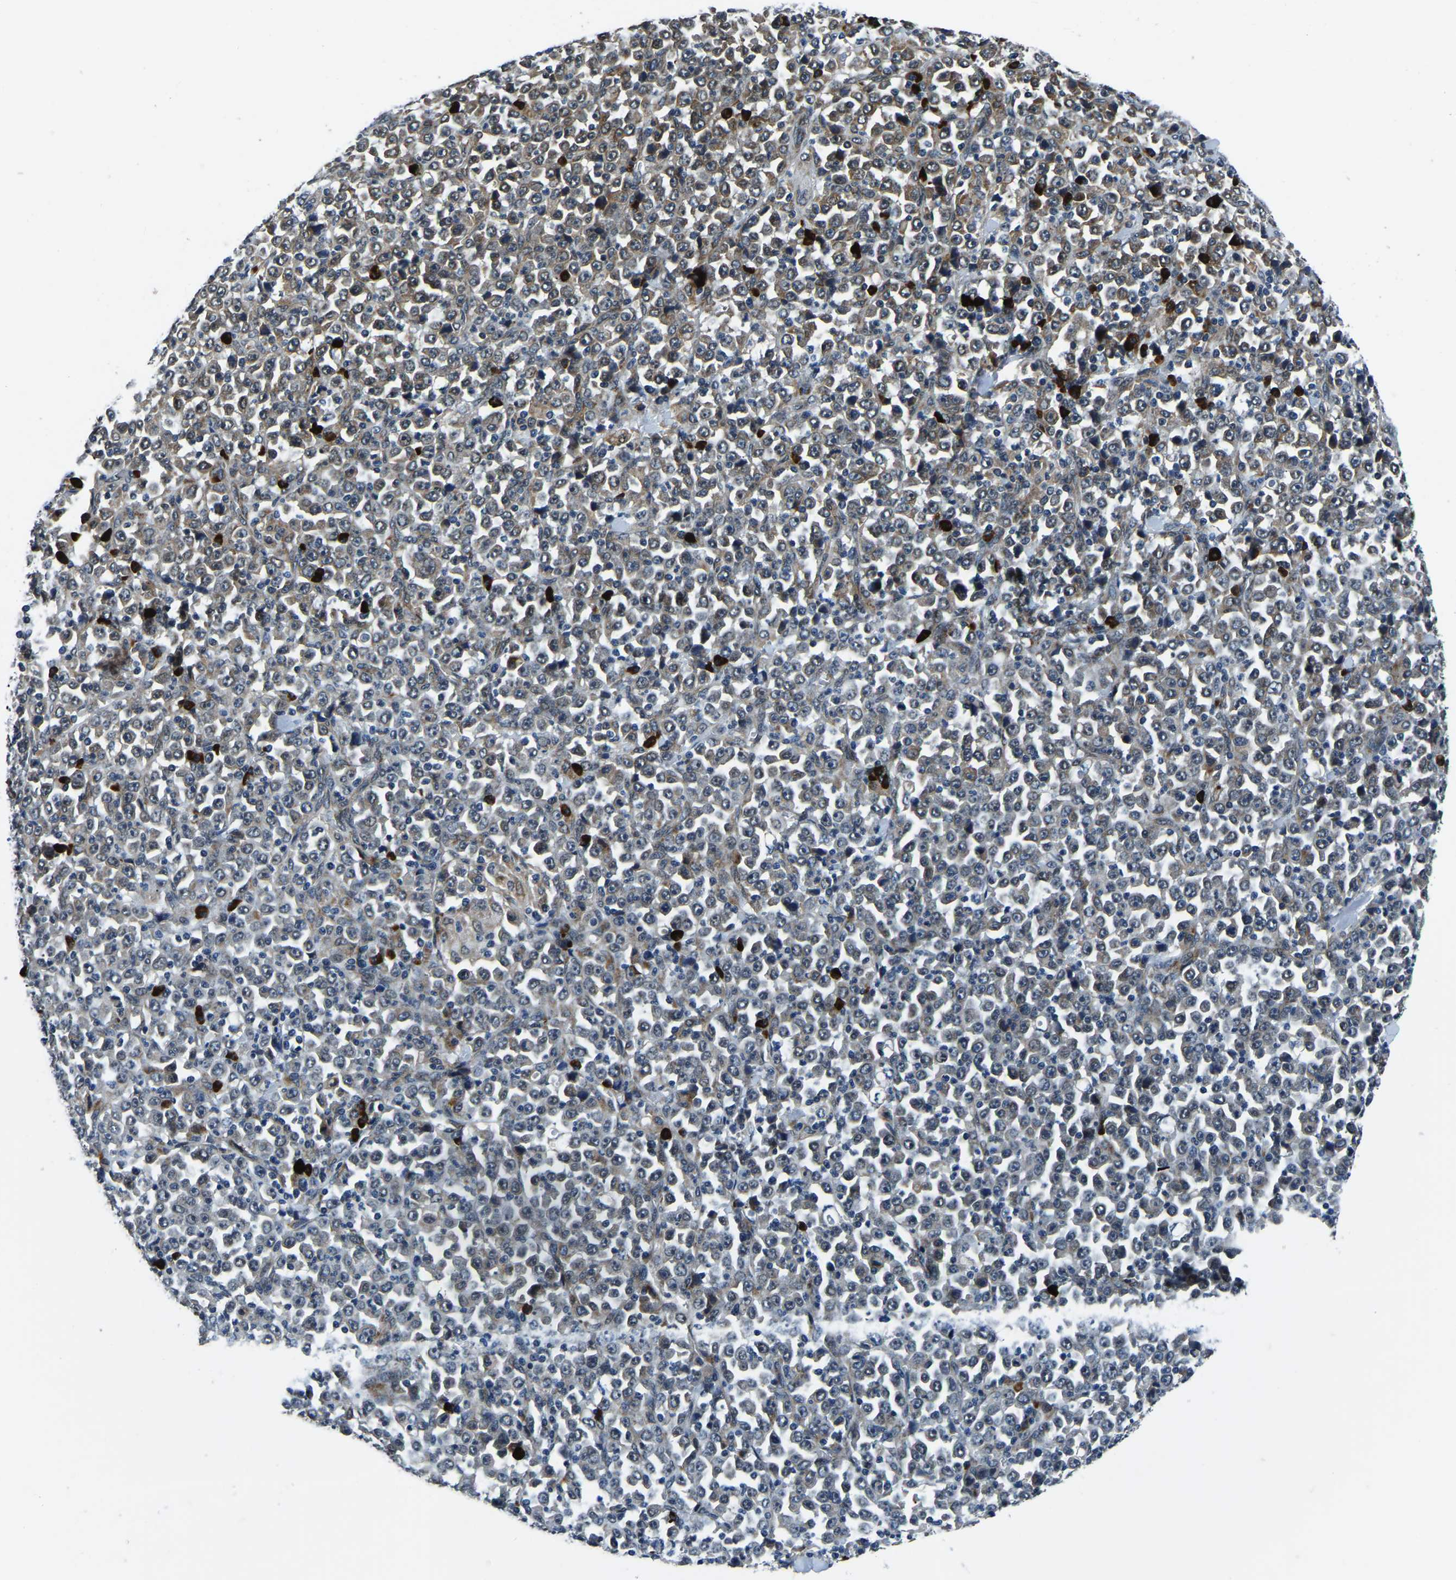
{"staining": {"intensity": "moderate", "quantity": ">75%", "location": "cytoplasmic/membranous"}, "tissue": "stomach cancer", "cell_type": "Tumor cells", "image_type": "cancer", "snomed": [{"axis": "morphology", "description": "Normal tissue, NOS"}, {"axis": "morphology", "description": "Adenocarcinoma, NOS"}, {"axis": "topography", "description": "Stomach, upper"}, {"axis": "topography", "description": "Stomach"}], "caption": "Immunohistochemical staining of human stomach cancer reveals medium levels of moderate cytoplasmic/membranous protein staining in approximately >75% of tumor cells. Using DAB (3,3'-diaminobenzidine) (brown) and hematoxylin (blue) stains, captured at high magnification using brightfield microscopy.", "gene": "ING2", "patient": {"sex": "male", "age": 59}}